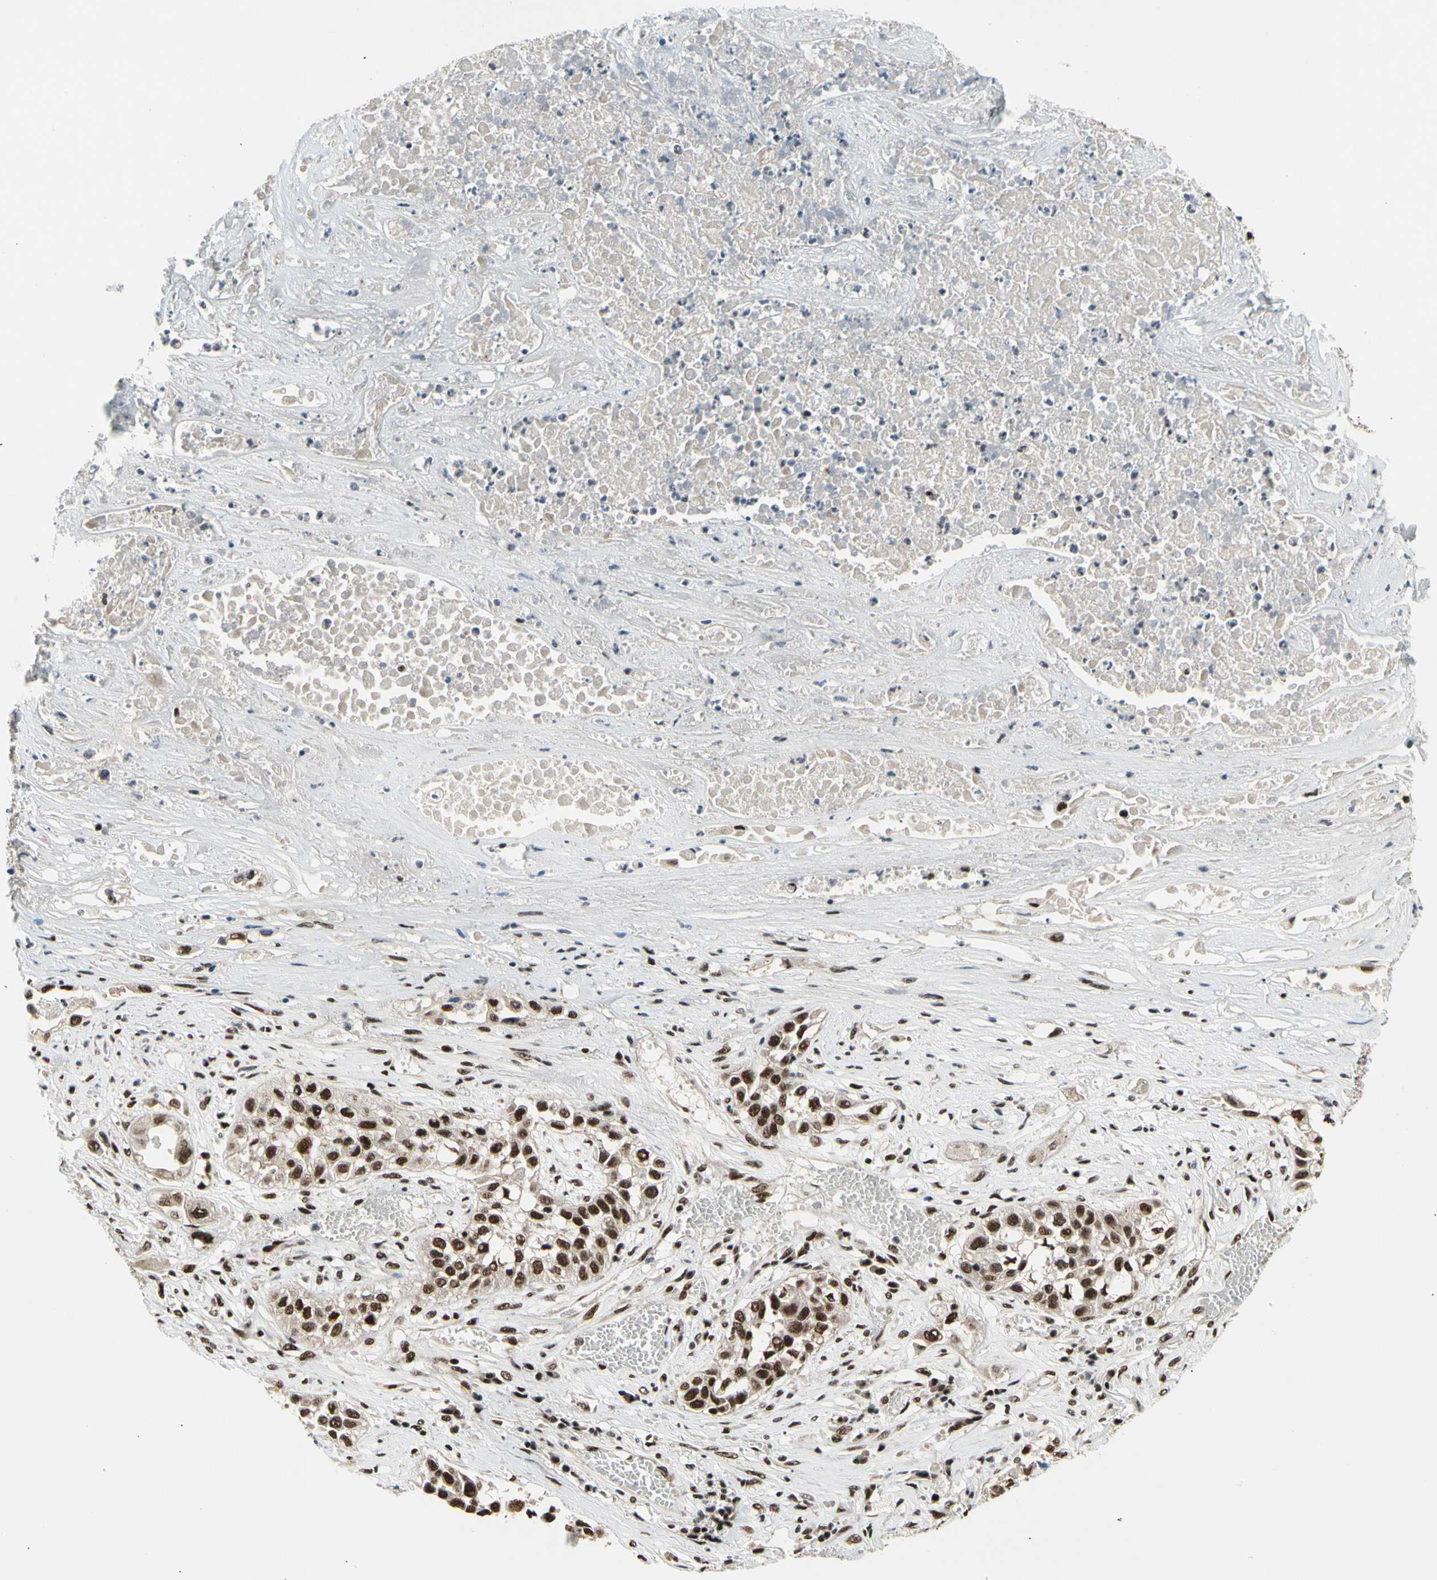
{"staining": {"intensity": "strong", "quantity": ">75%", "location": "nuclear"}, "tissue": "lung cancer", "cell_type": "Tumor cells", "image_type": "cancer", "snomed": [{"axis": "morphology", "description": "Squamous cell carcinoma, NOS"}, {"axis": "topography", "description": "Lung"}], "caption": "This is an image of IHC staining of squamous cell carcinoma (lung), which shows strong staining in the nuclear of tumor cells.", "gene": "SRSF11", "patient": {"sex": "male", "age": 71}}